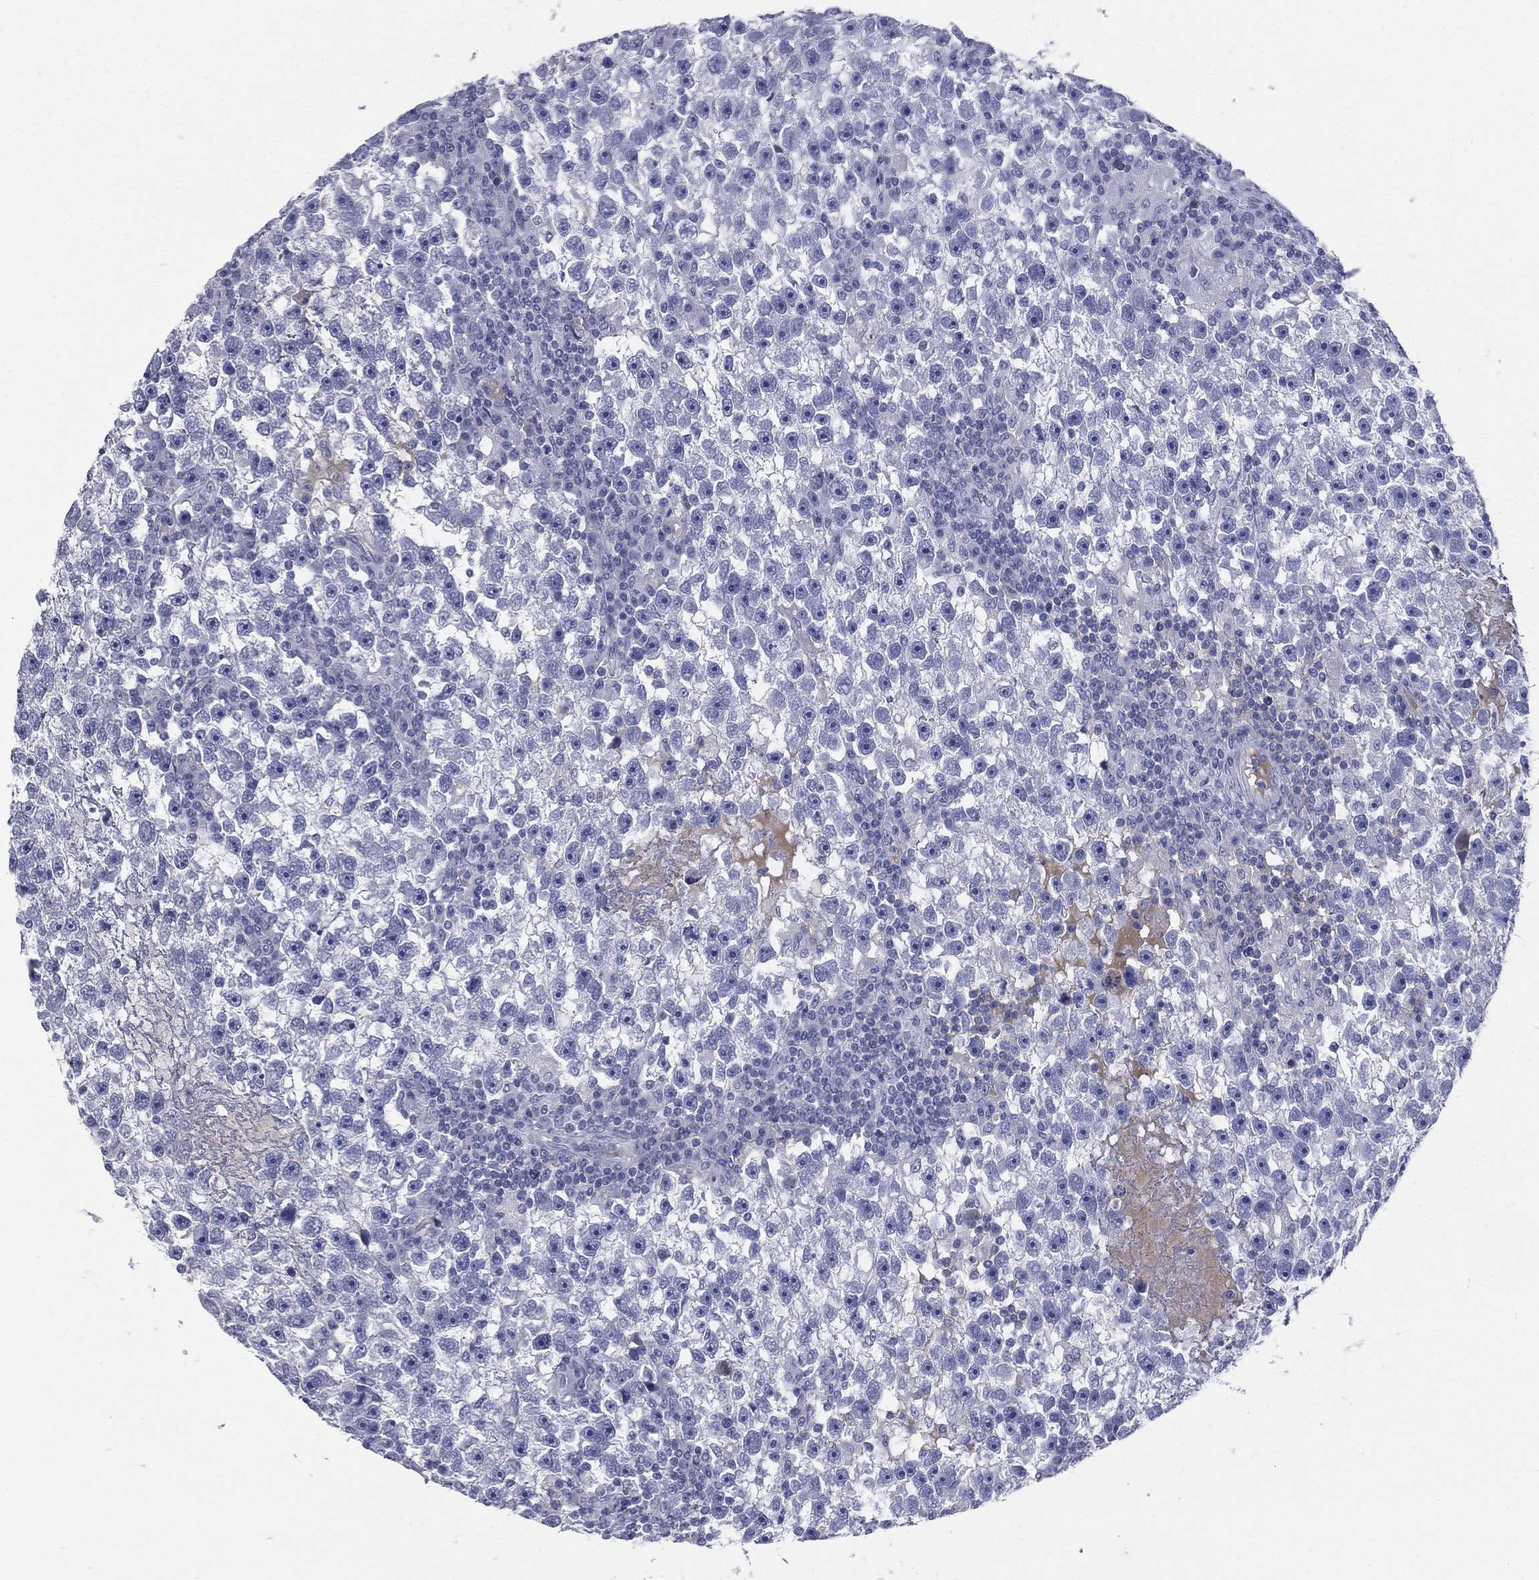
{"staining": {"intensity": "negative", "quantity": "none", "location": "none"}, "tissue": "testis cancer", "cell_type": "Tumor cells", "image_type": "cancer", "snomed": [{"axis": "morphology", "description": "Seminoma, NOS"}, {"axis": "topography", "description": "Testis"}], "caption": "An image of seminoma (testis) stained for a protein displays no brown staining in tumor cells.", "gene": "HP", "patient": {"sex": "male", "age": 47}}